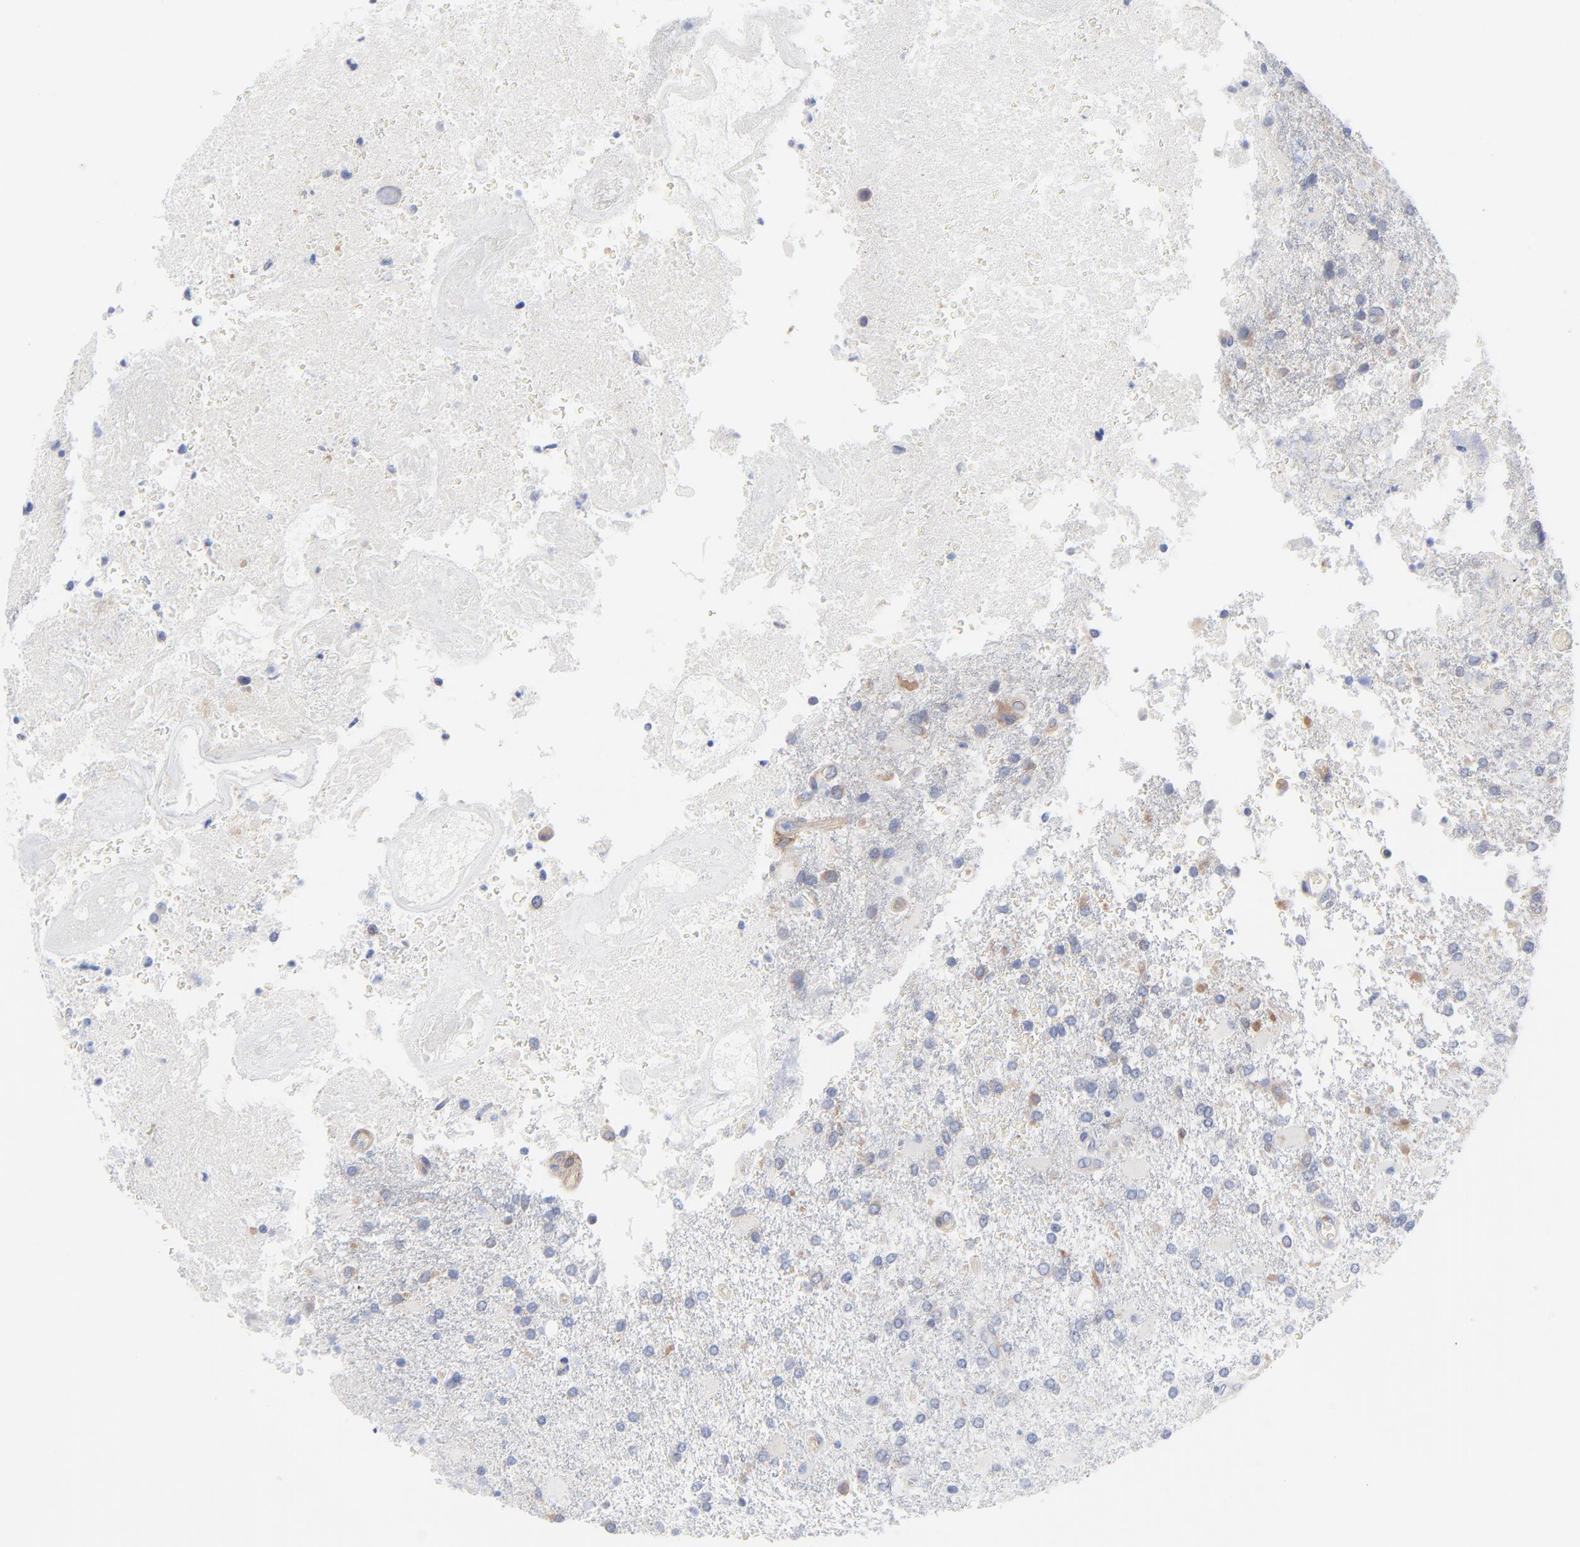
{"staining": {"intensity": "weak", "quantity": "<25%", "location": "cytoplasmic/membranous"}, "tissue": "glioma", "cell_type": "Tumor cells", "image_type": "cancer", "snomed": [{"axis": "morphology", "description": "Glioma, malignant, High grade"}, {"axis": "topography", "description": "Cerebral cortex"}], "caption": "The immunohistochemistry (IHC) micrograph has no significant expression in tumor cells of glioma tissue.", "gene": "STAT2", "patient": {"sex": "male", "age": 79}}